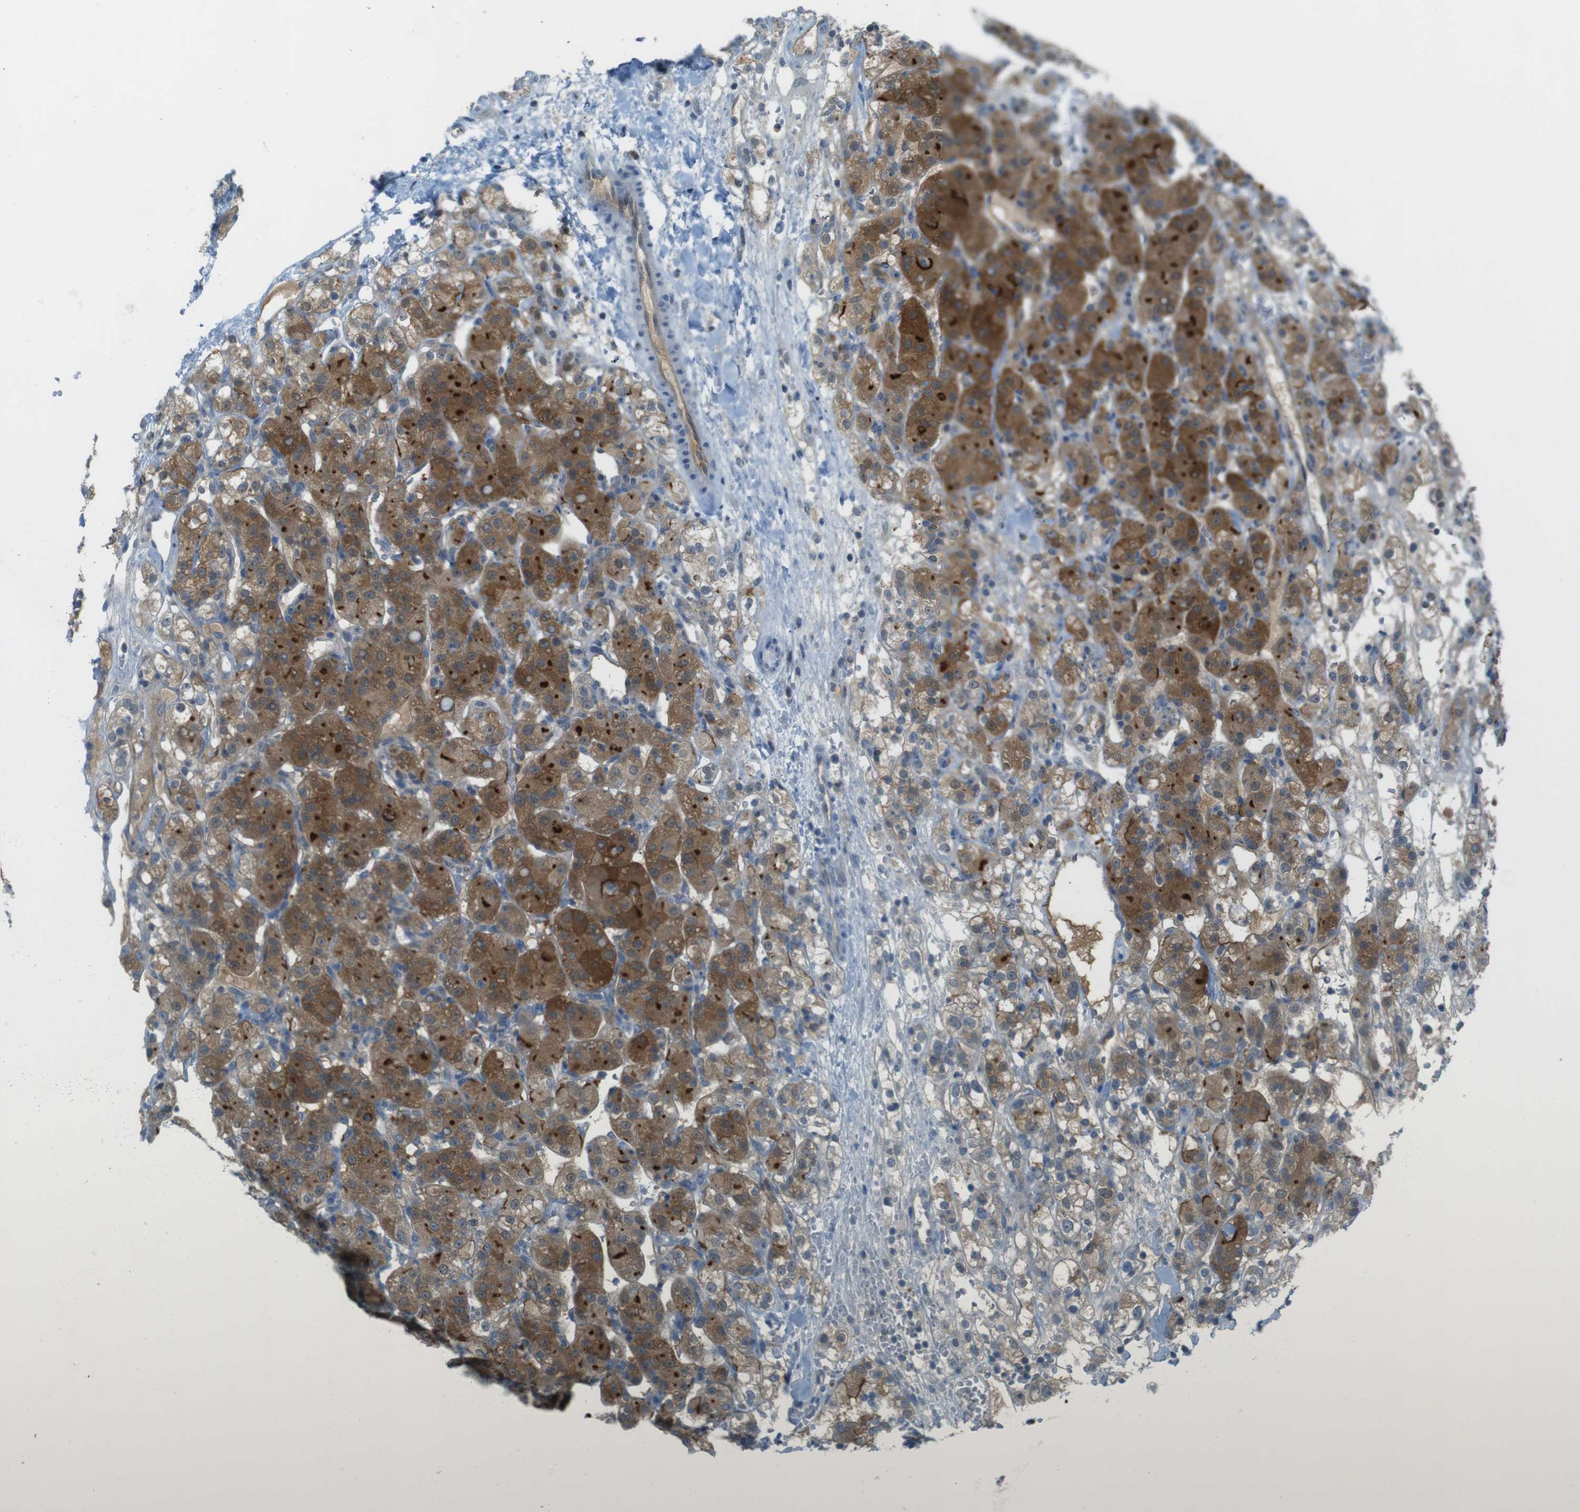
{"staining": {"intensity": "moderate", "quantity": ">75%", "location": "cytoplasmic/membranous"}, "tissue": "renal cancer", "cell_type": "Tumor cells", "image_type": "cancer", "snomed": [{"axis": "morphology", "description": "Normal tissue, NOS"}, {"axis": "morphology", "description": "Adenocarcinoma, NOS"}, {"axis": "topography", "description": "Kidney"}], "caption": "An immunohistochemistry (IHC) histopathology image of neoplastic tissue is shown. Protein staining in brown shows moderate cytoplasmic/membranous positivity in adenocarcinoma (renal) within tumor cells. Immunohistochemistry (ihc) stains the protein in brown and the nuclei are stained blue.", "gene": "ZDHHC20", "patient": {"sex": "male", "age": 61}}